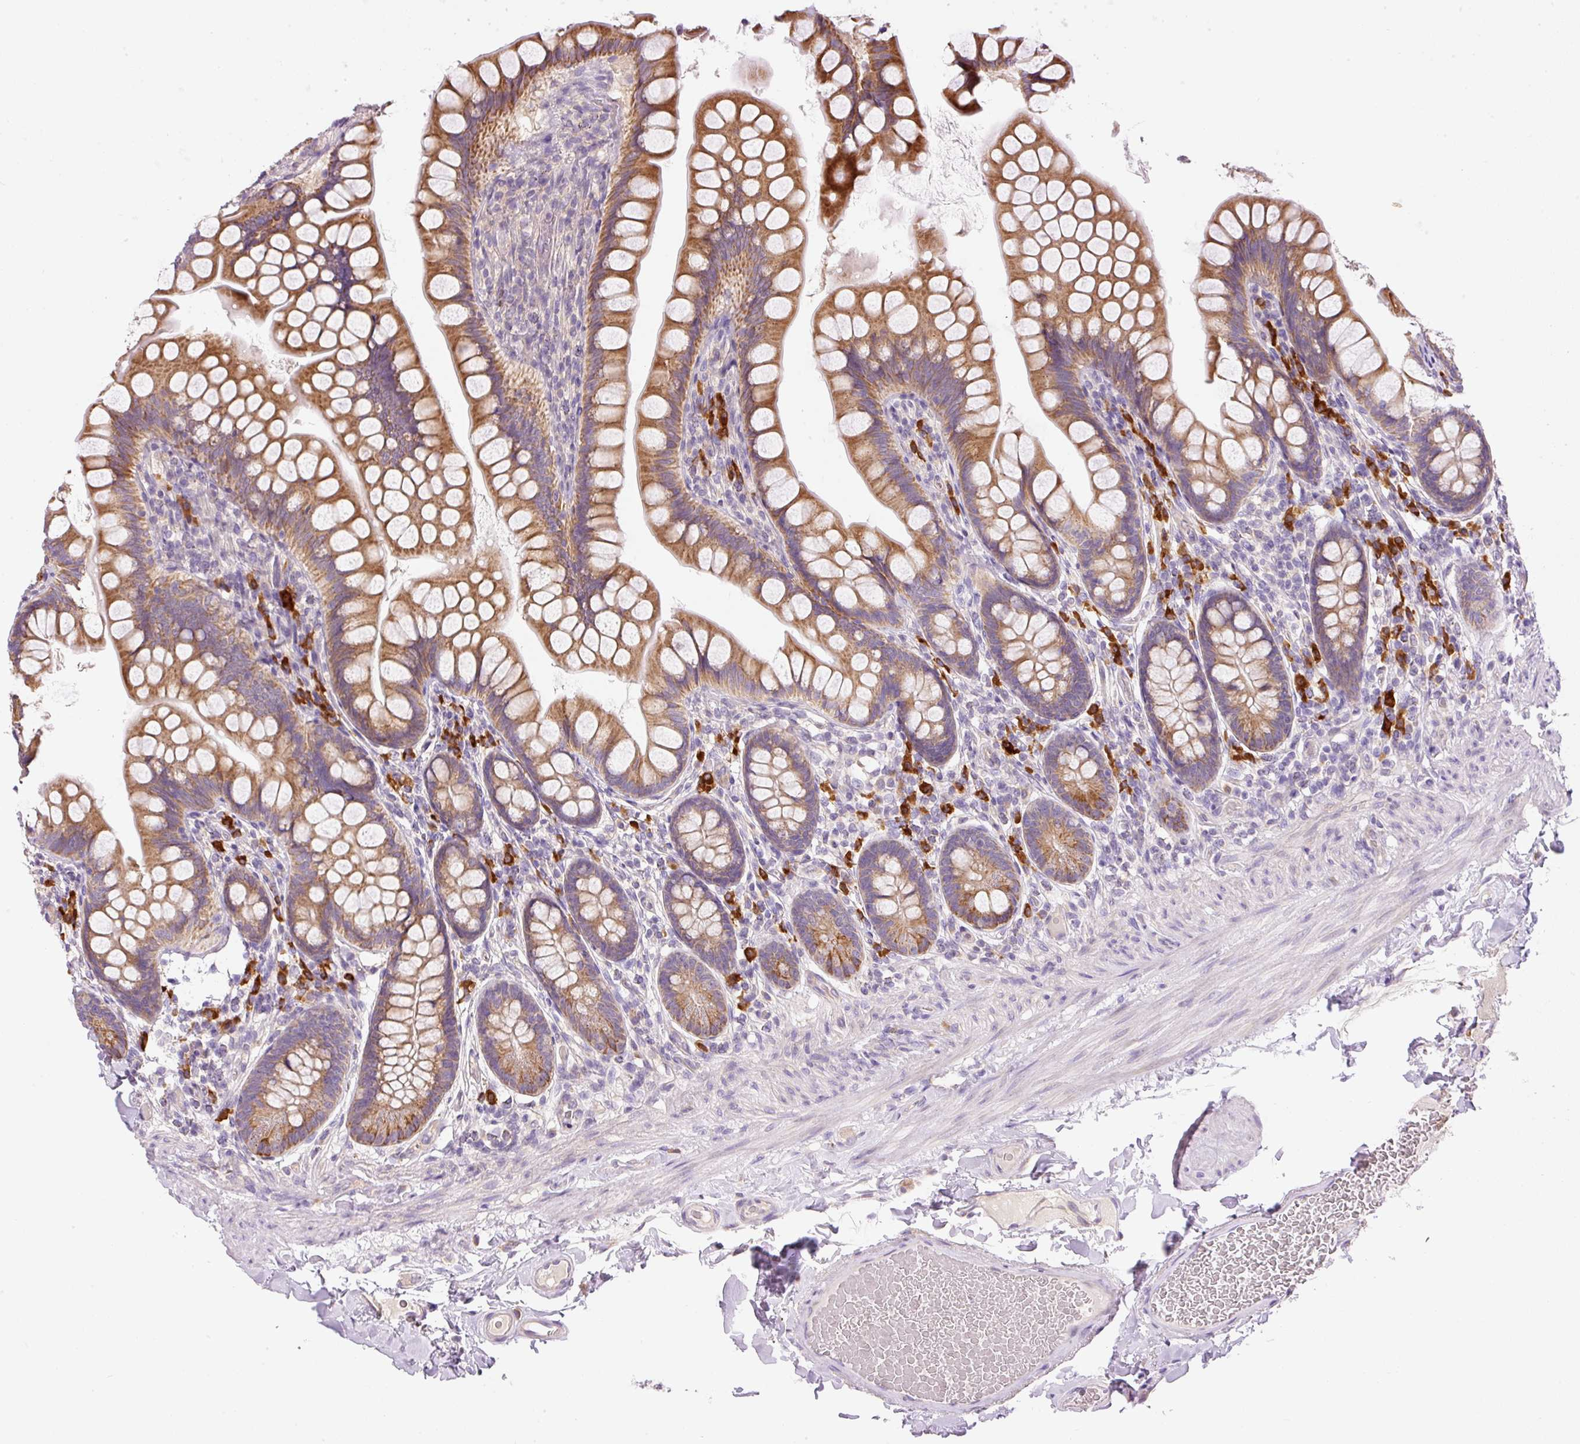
{"staining": {"intensity": "moderate", "quantity": ">75%", "location": "cytoplasmic/membranous"}, "tissue": "small intestine", "cell_type": "Glandular cells", "image_type": "normal", "snomed": [{"axis": "morphology", "description": "Normal tissue, NOS"}, {"axis": "topography", "description": "Small intestine"}], "caption": "DAB immunohistochemical staining of unremarkable human small intestine demonstrates moderate cytoplasmic/membranous protein positivity in approximately >75% of glandular cells. The staining was performed using DAB, with brown indicating positive protein expression. Nuclei are stained blue with hematoxylin.", "gene": "PNPLA5", "patient": {"sex": "male", "age": 70}}